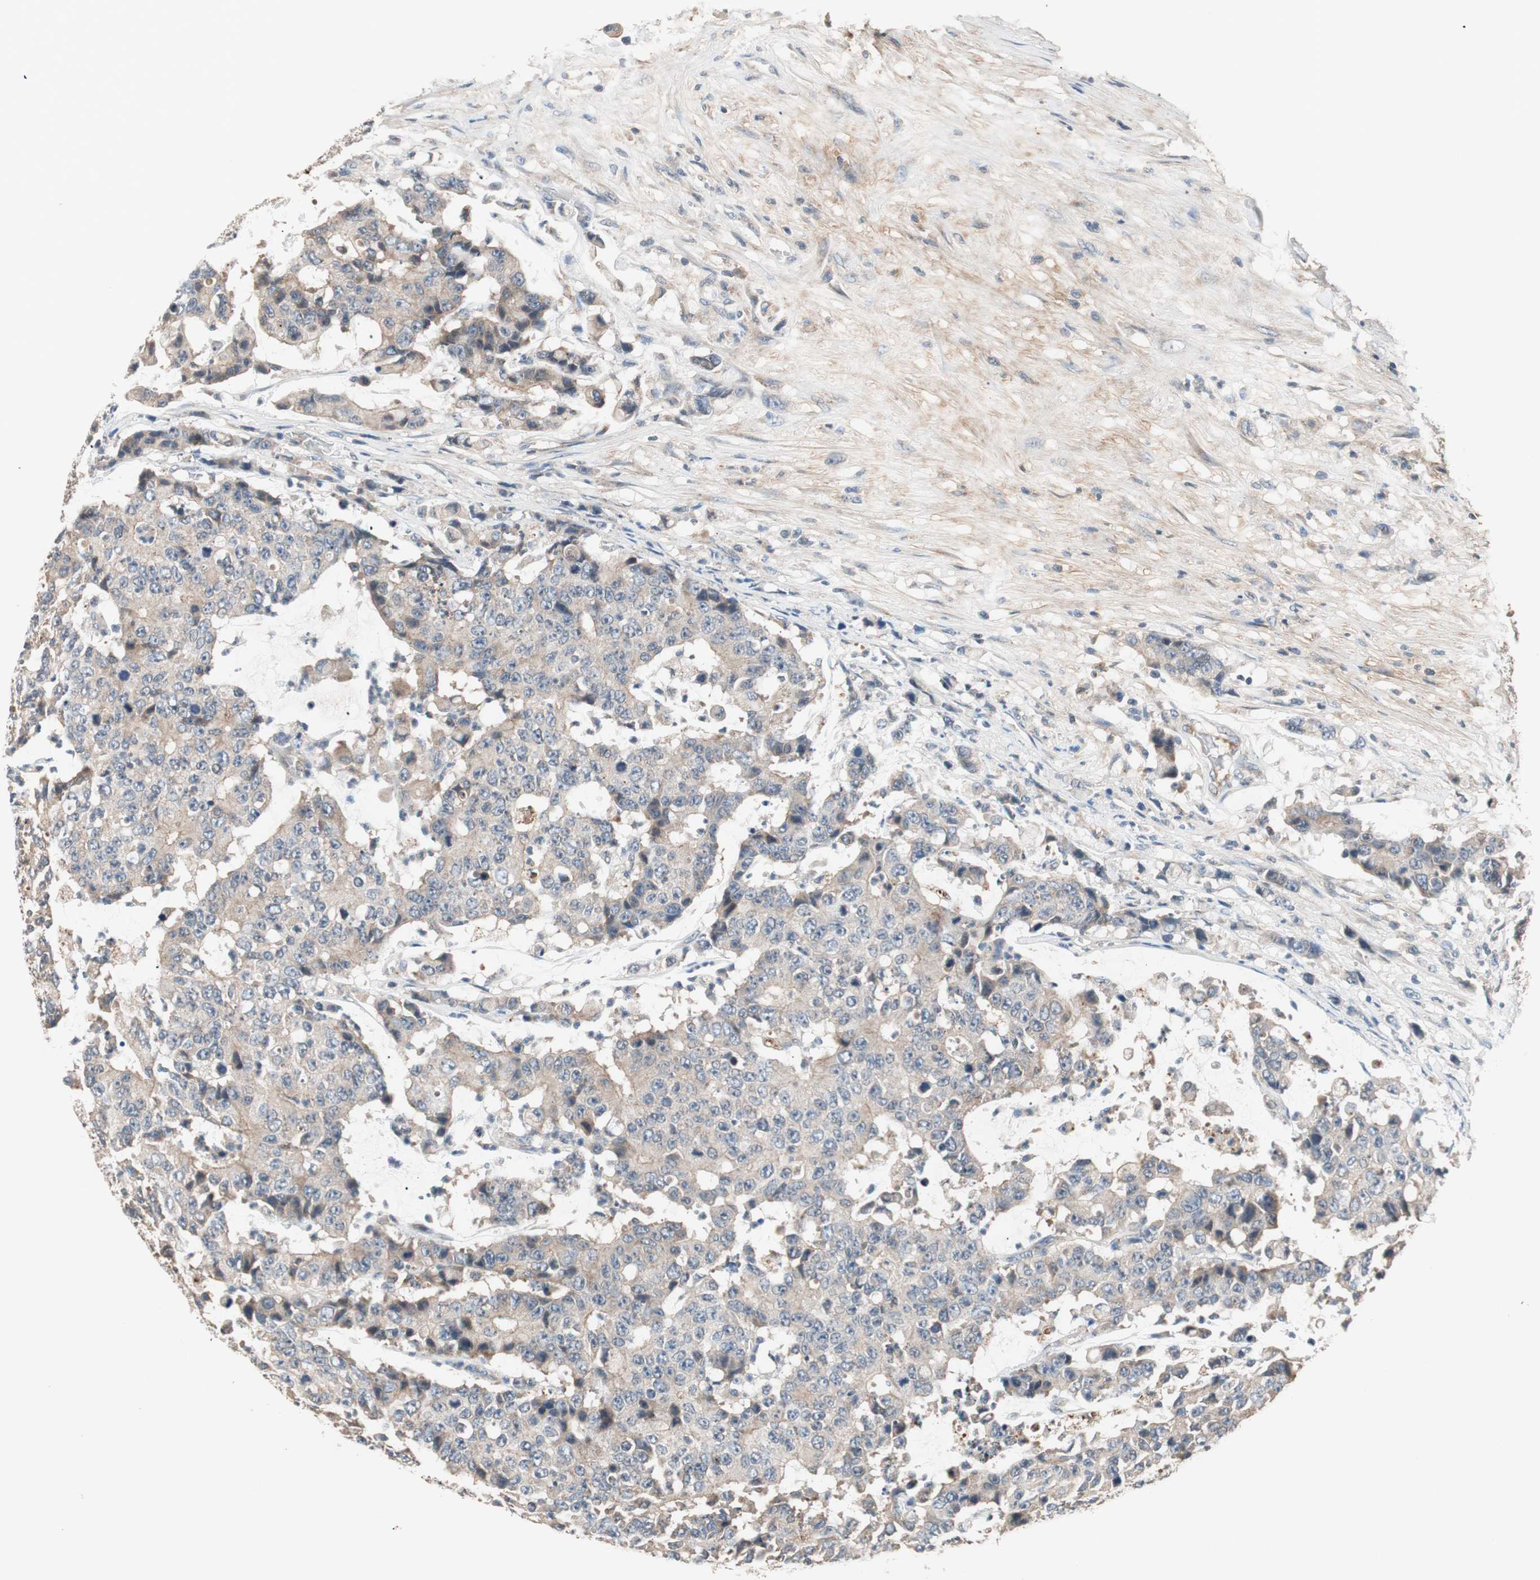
{"staining": {"intensity": "weak", "quantity": "25%-75%", "location": "cytoplasmic/membranous"}, "tissue": "colorectal cancer", "cell_type": "Tumor cells", "image_type": "cancer", "snomed": [{"axis": "morphology", "description": "Adenocarcinoma, NOS"}, {"axis": "topography", "description": "Colon"}], "caption": "Colorectal adenocarcinoma tissue demonstrates weak cytoplasmic/membranous positivity in about 25%-75% of tumor cells, visualized by immunohistochemistry.", "gene": "HPN", "patient": {"sex": "female", "age": 86}}